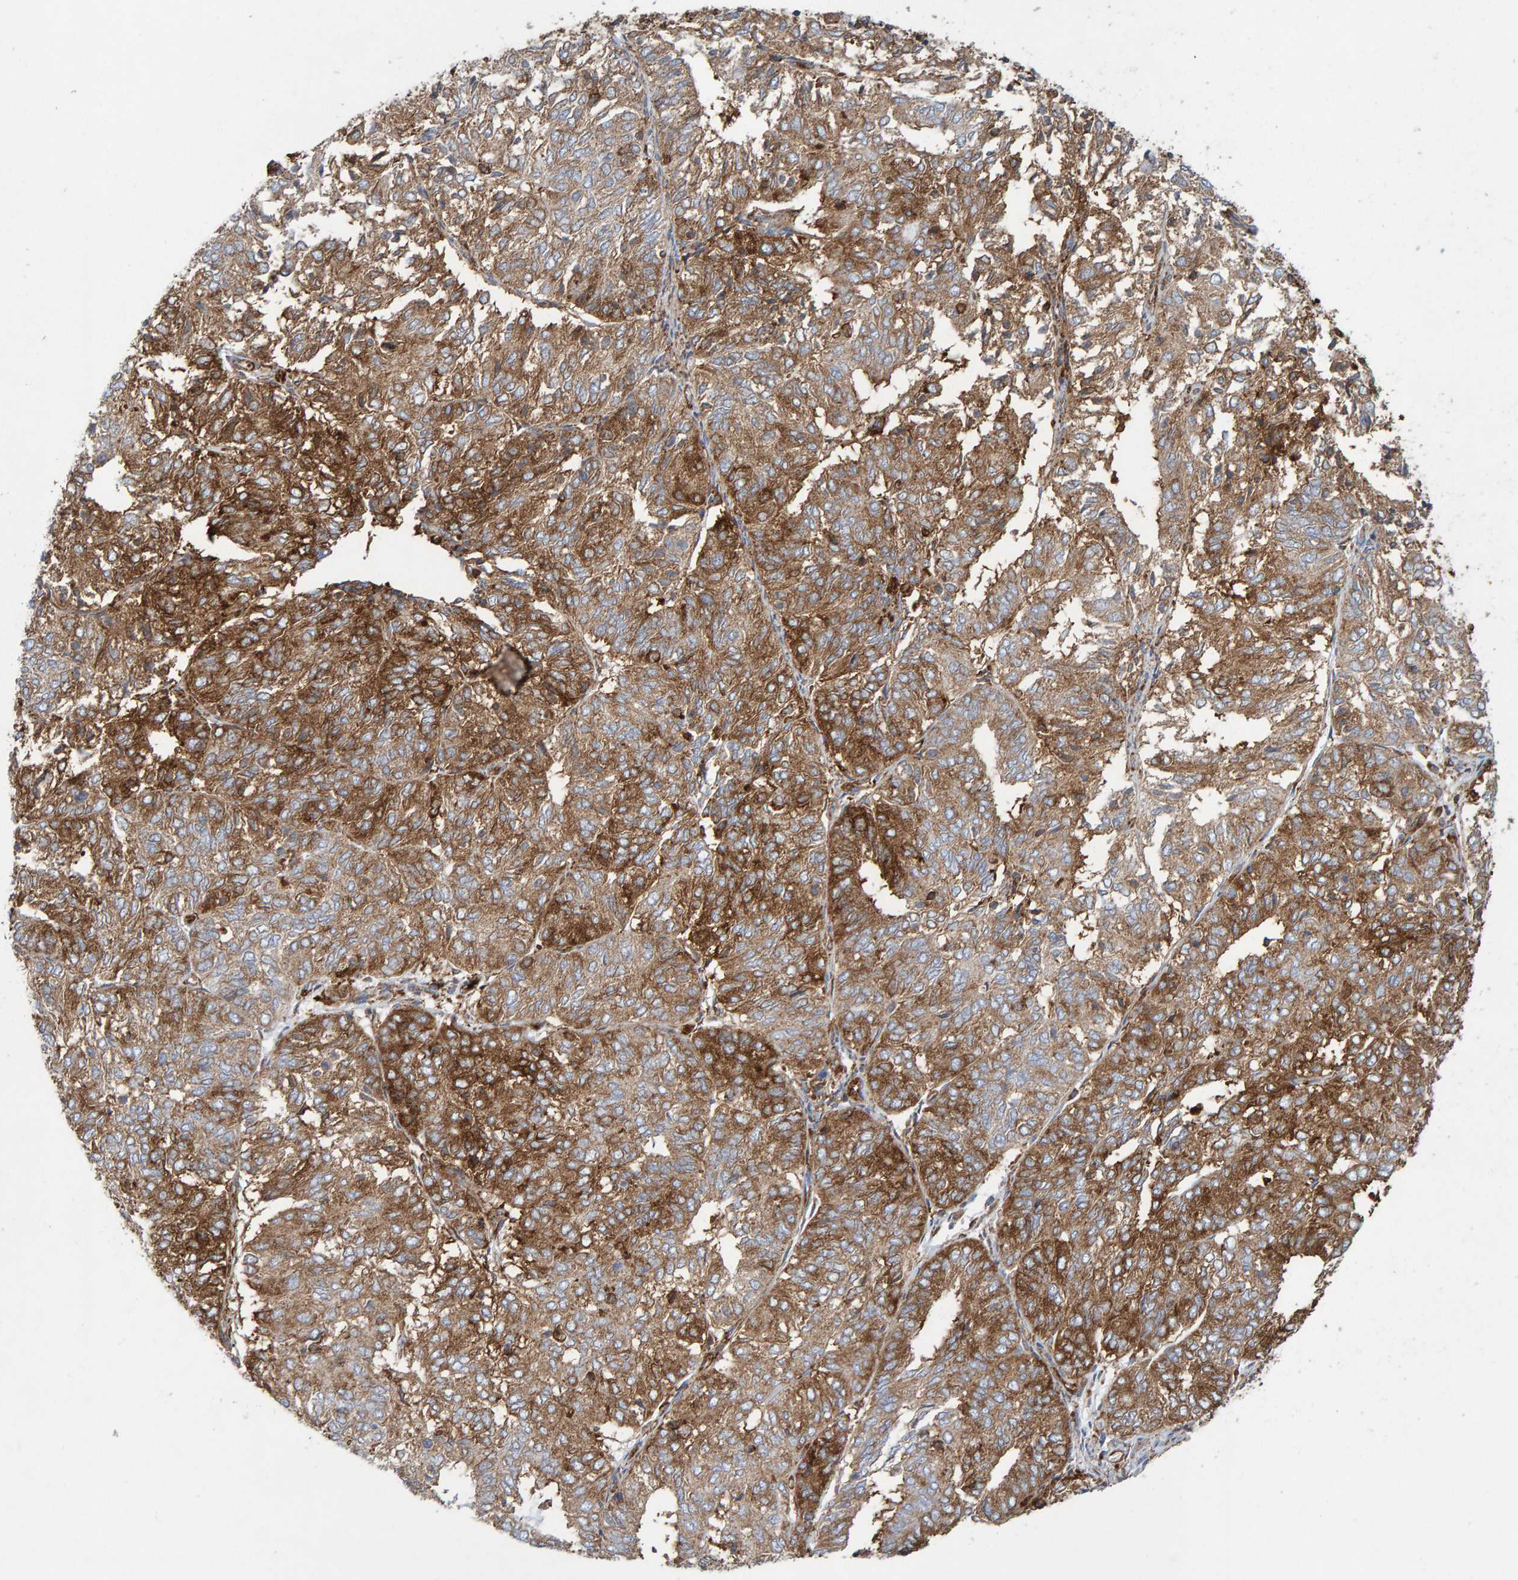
{"staining": {"intensity": "strong", "quantity": ">75%", "location": "cytoplasmic/membranous"}, "tissue": "endometrial cancer", "cell_type": "Tumor cells", "image_type": "cancer", "snomed": [{"axis": "morphology", "description": "Adenocarcinoma, NOS"}, {"axis": "topography", "description": "Uterus"}], "caption": "A histopathology image showing strong cytoplasmic/membranous positivity in about >75% of tumor cells in endometrial cancer, as visualized by brown immunohistochemical staining.", "gene": "MVP", "patient": {"sex": "female", "age": 60}}